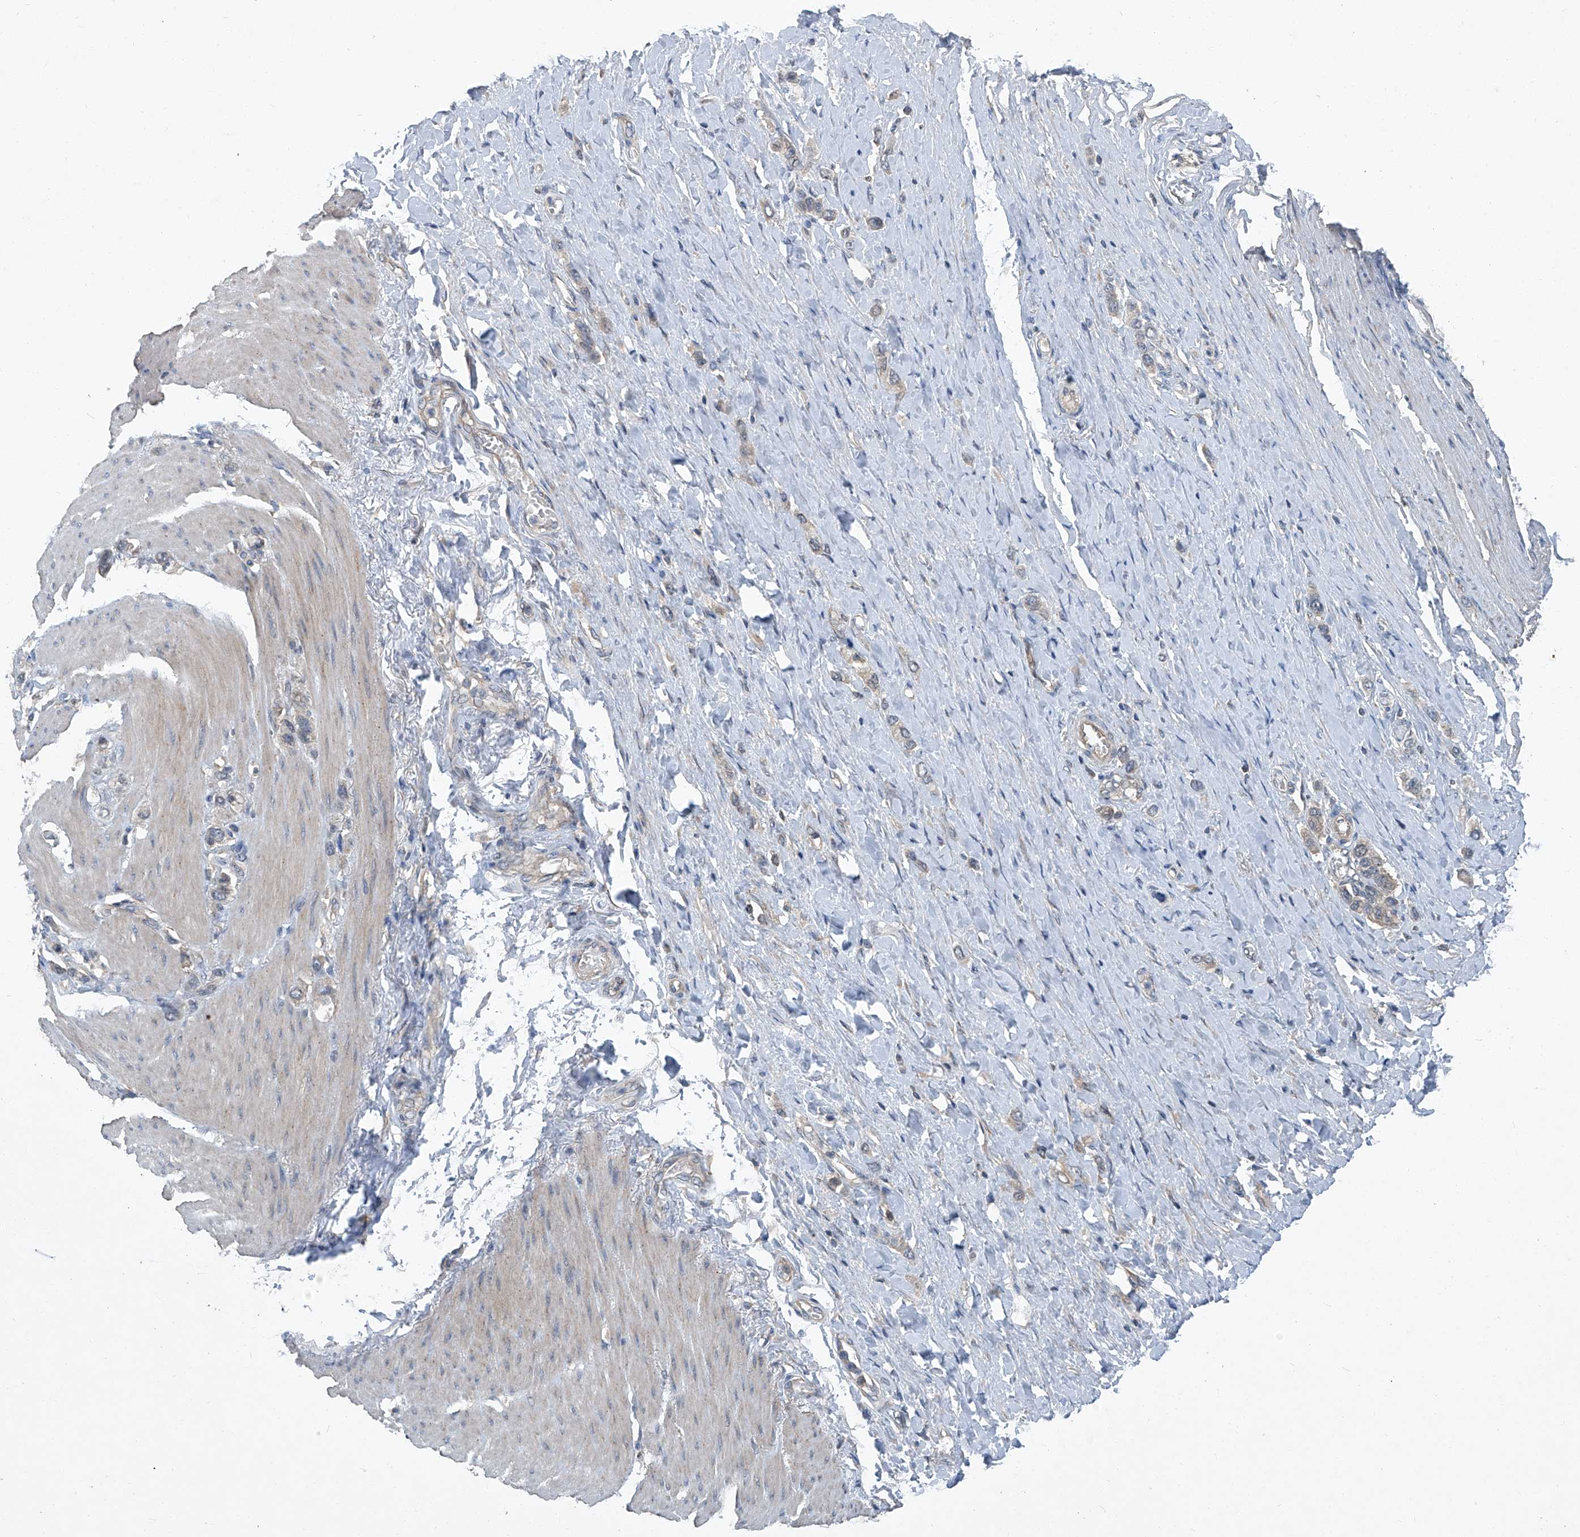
{"staining": {"intensity": "weak", "quantity": "25%-75%", "location": "cytoplasmic/membranous"}, "tissue": "stomach cancer", "cell_type": "Tumor cells", "image_type": "cancer", "snomed": [{"axis": "morphology", "description": "Adenocarcinoma, NOS"}, {"axis": "topography", "description": "Stomach"}], "caption": "Immunohistochemical staining of human stomach cancer (adenocarcinoma) displays low levels of weak cytoplasmic/membranous staining in approximately 25%-75% of tumor cells.", "gene": "ANKRD34A", "patient": {"sex": "female", "age": 65}}